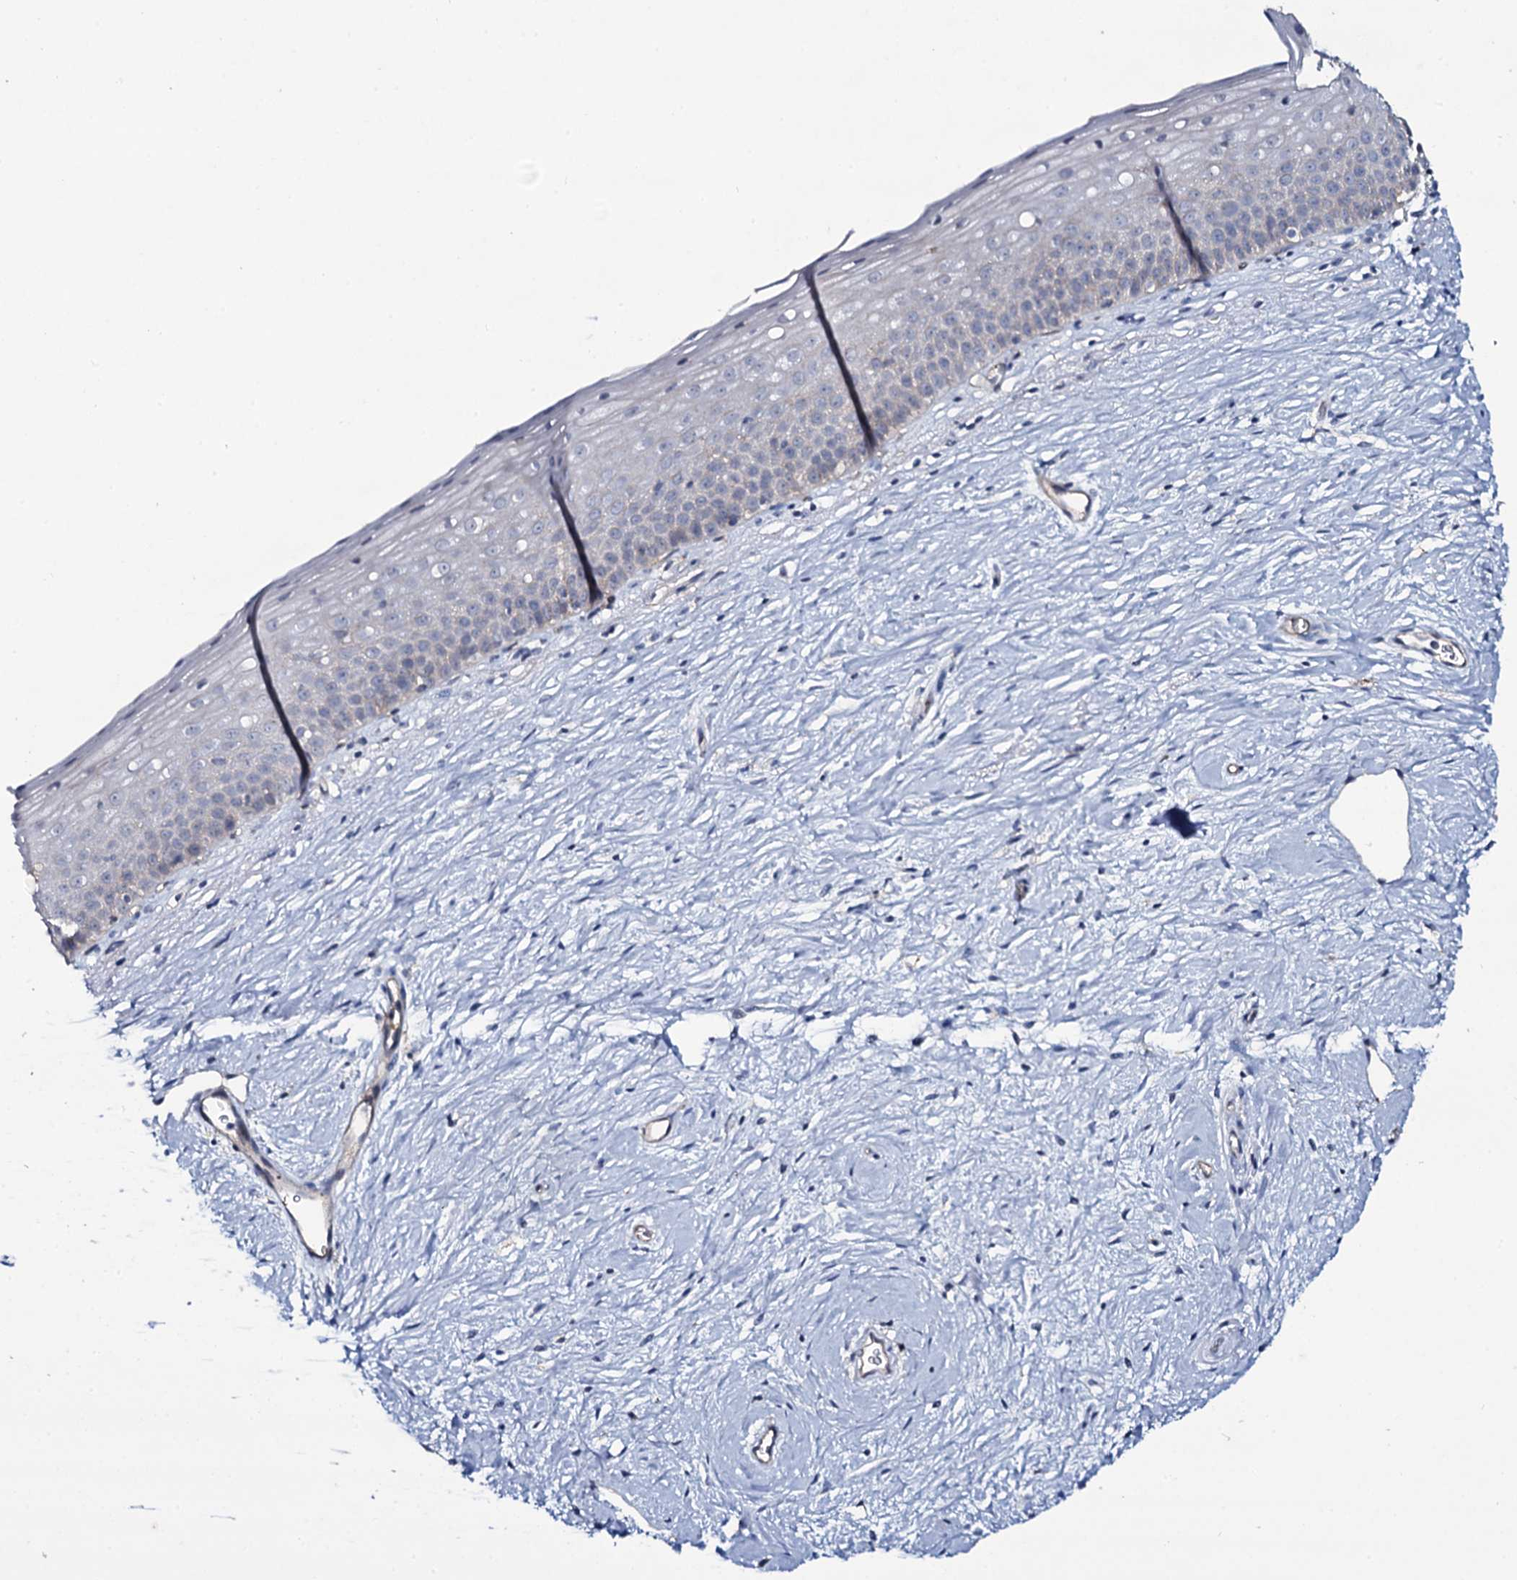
{"staining": {"intensity": "weak", "quantity": "<25%", "location": "cytoplasmic/membranous"}, "tissue": "cervix", "cell_type": "Glandular cells", "image_type": "normal", "snomed": [{"axis": "morphology", "description": "Normal tissue, NOS"}, {"axis": "topography", "description": "Cervix"}], "caption": "This is a photomicrograph of IHC staining of unremarkable cervix, which shows no staining in glandular cells.", "gene": "SNAP23", "patient": {"sex": "female", "age": 57}}